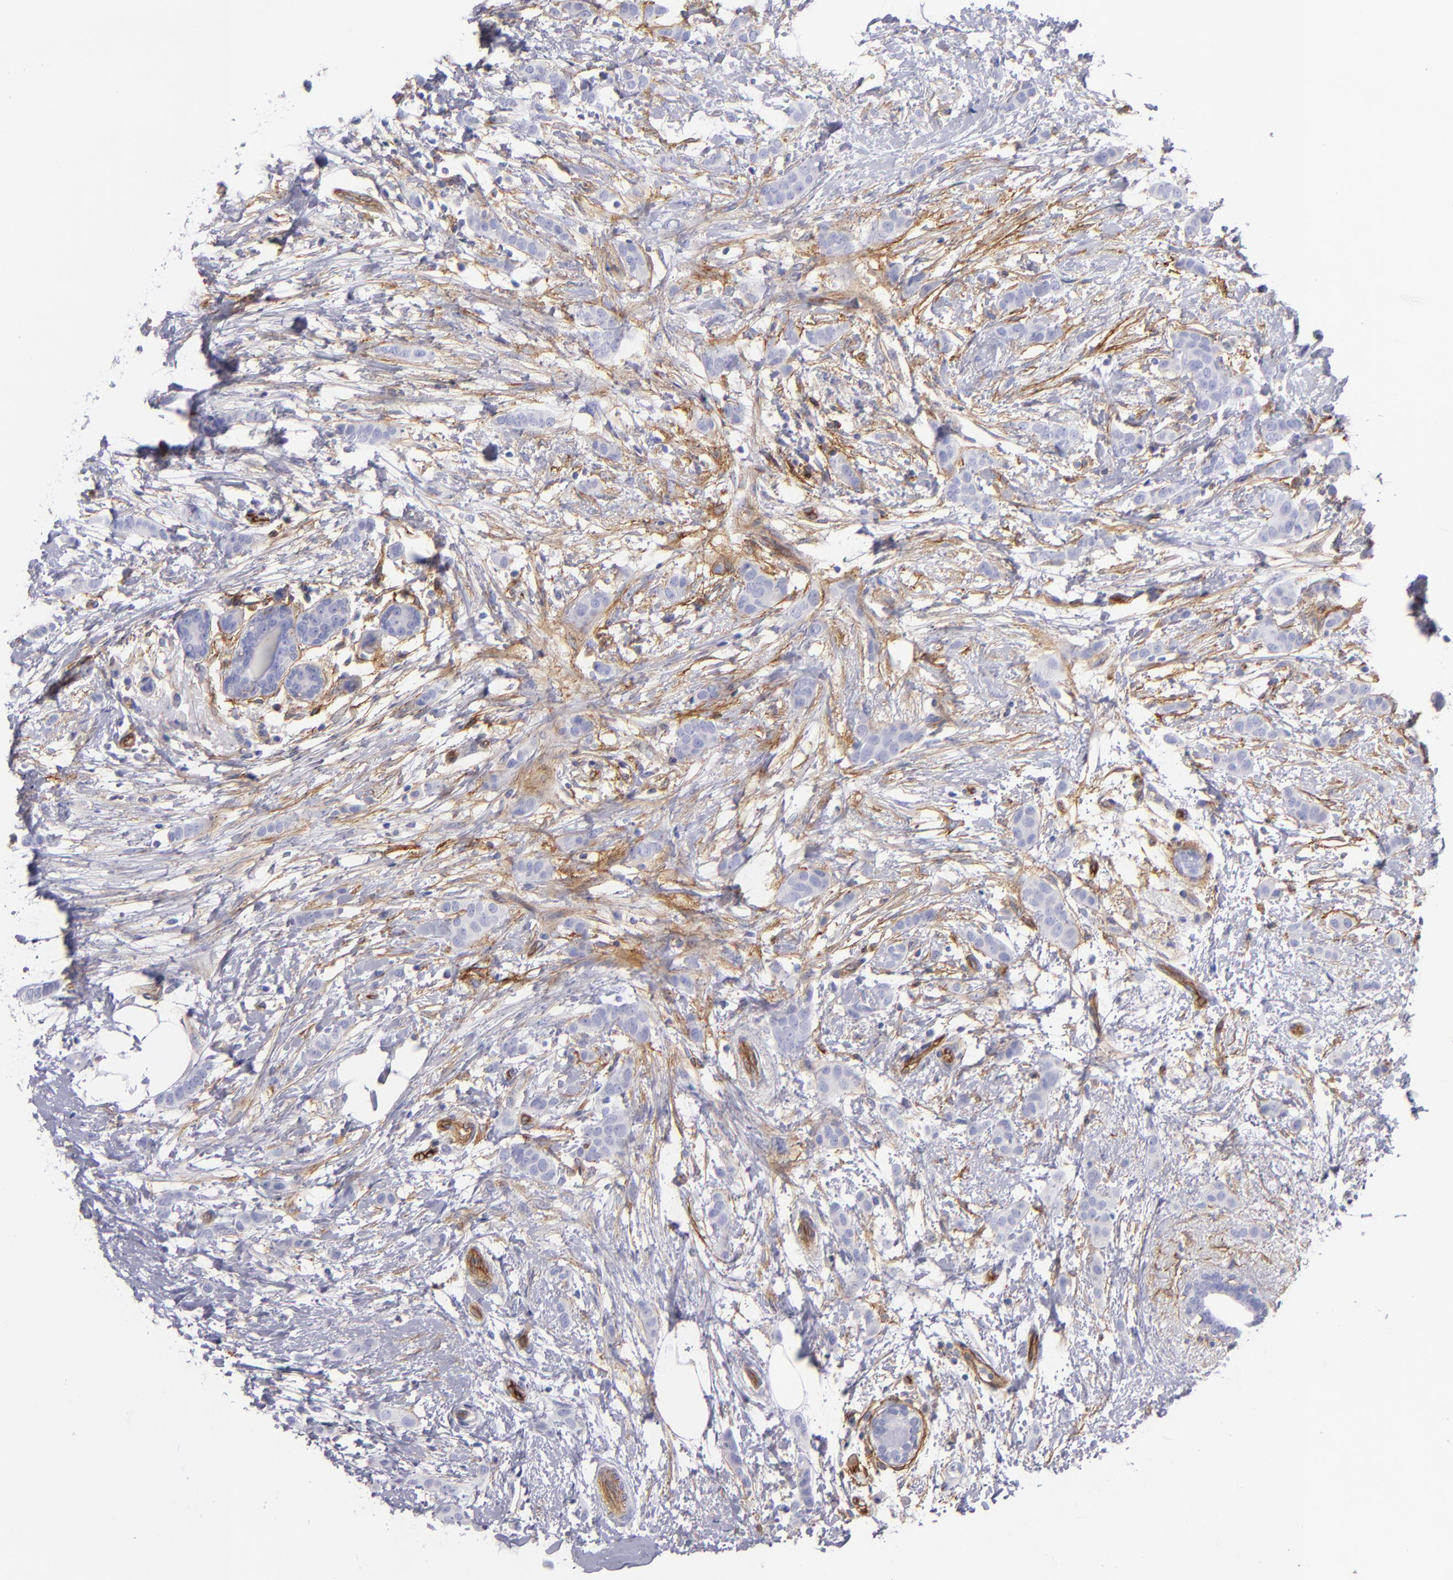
{"staining": {"intensity": "negative", "quantity": "none", "location": "none"}, "tissue": "breast cancer", "cell_type": "Tumor cells", "image_type": "cancer", "snomed": [{"axis": "morphology", "description": "Lobular carcinoma"}, {"axis": "topography", "description": "Breast"}], "caption": "Lobular carcinoma (breast) was stained to show a protein in brown. There is no significant expression in tumor cells.", "gene": "ENTPD1", "patient": {"sex": "female", "age": 55}}